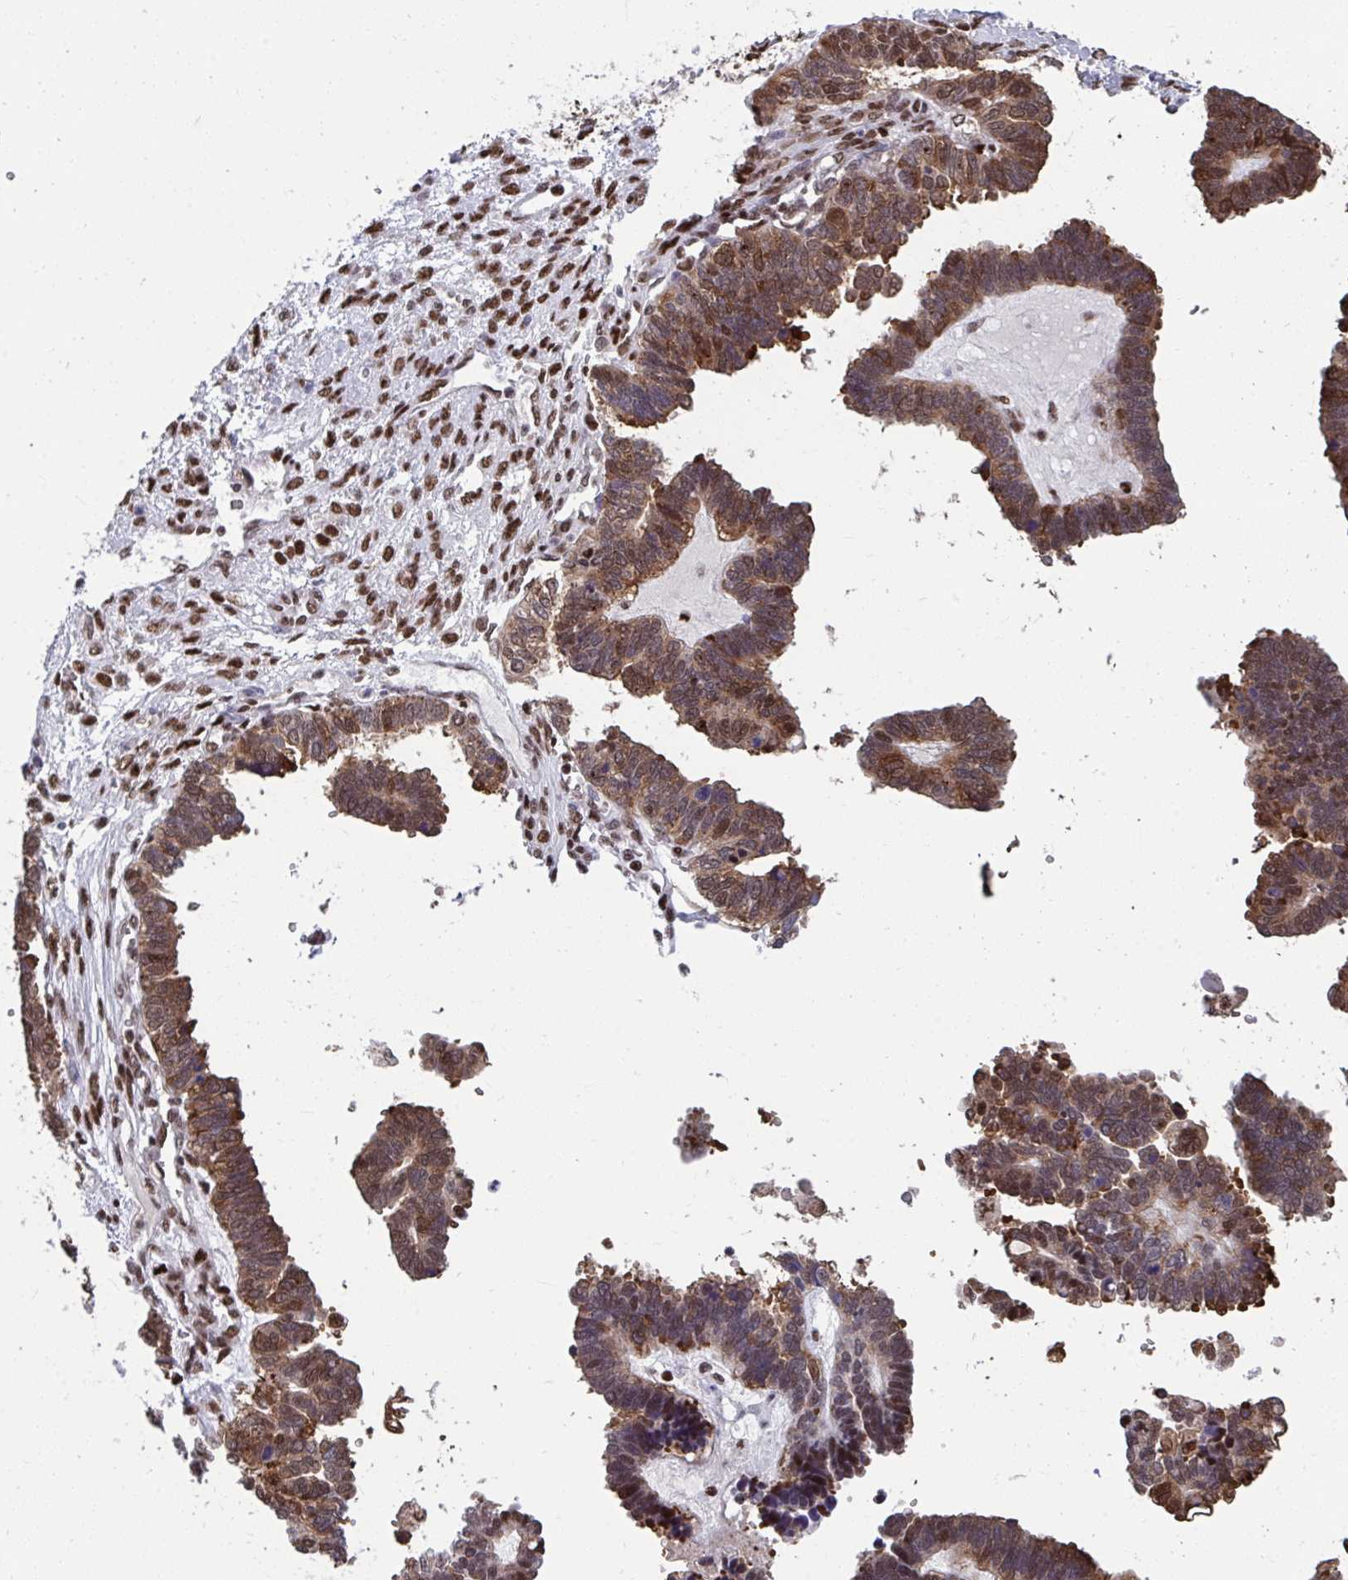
{"staining": {"intensity": "moderate", "quantity": ">75%", "location": "cytoplasmic/membranous,nuclear"}, "tissue": "ovarian cancer", "cell_type": "Tumor cells", "image_type": "cancer", "snomed": [{"axis": "morphology", "description": "Cystadenocarcinoma, serous, NOS"}, {"axis": "topography", "description": "Ovary"}], "caption": "Ovarian cancer (serous cystadenocarcinoma) was stained to show a protein in brown. There is medium levels of moderate cytoplasmic/membranous and nuclear expression in about >75% of tumor cells.", "gene": "SLC35C2", "patient": {"sex": "female", "age": 51}}